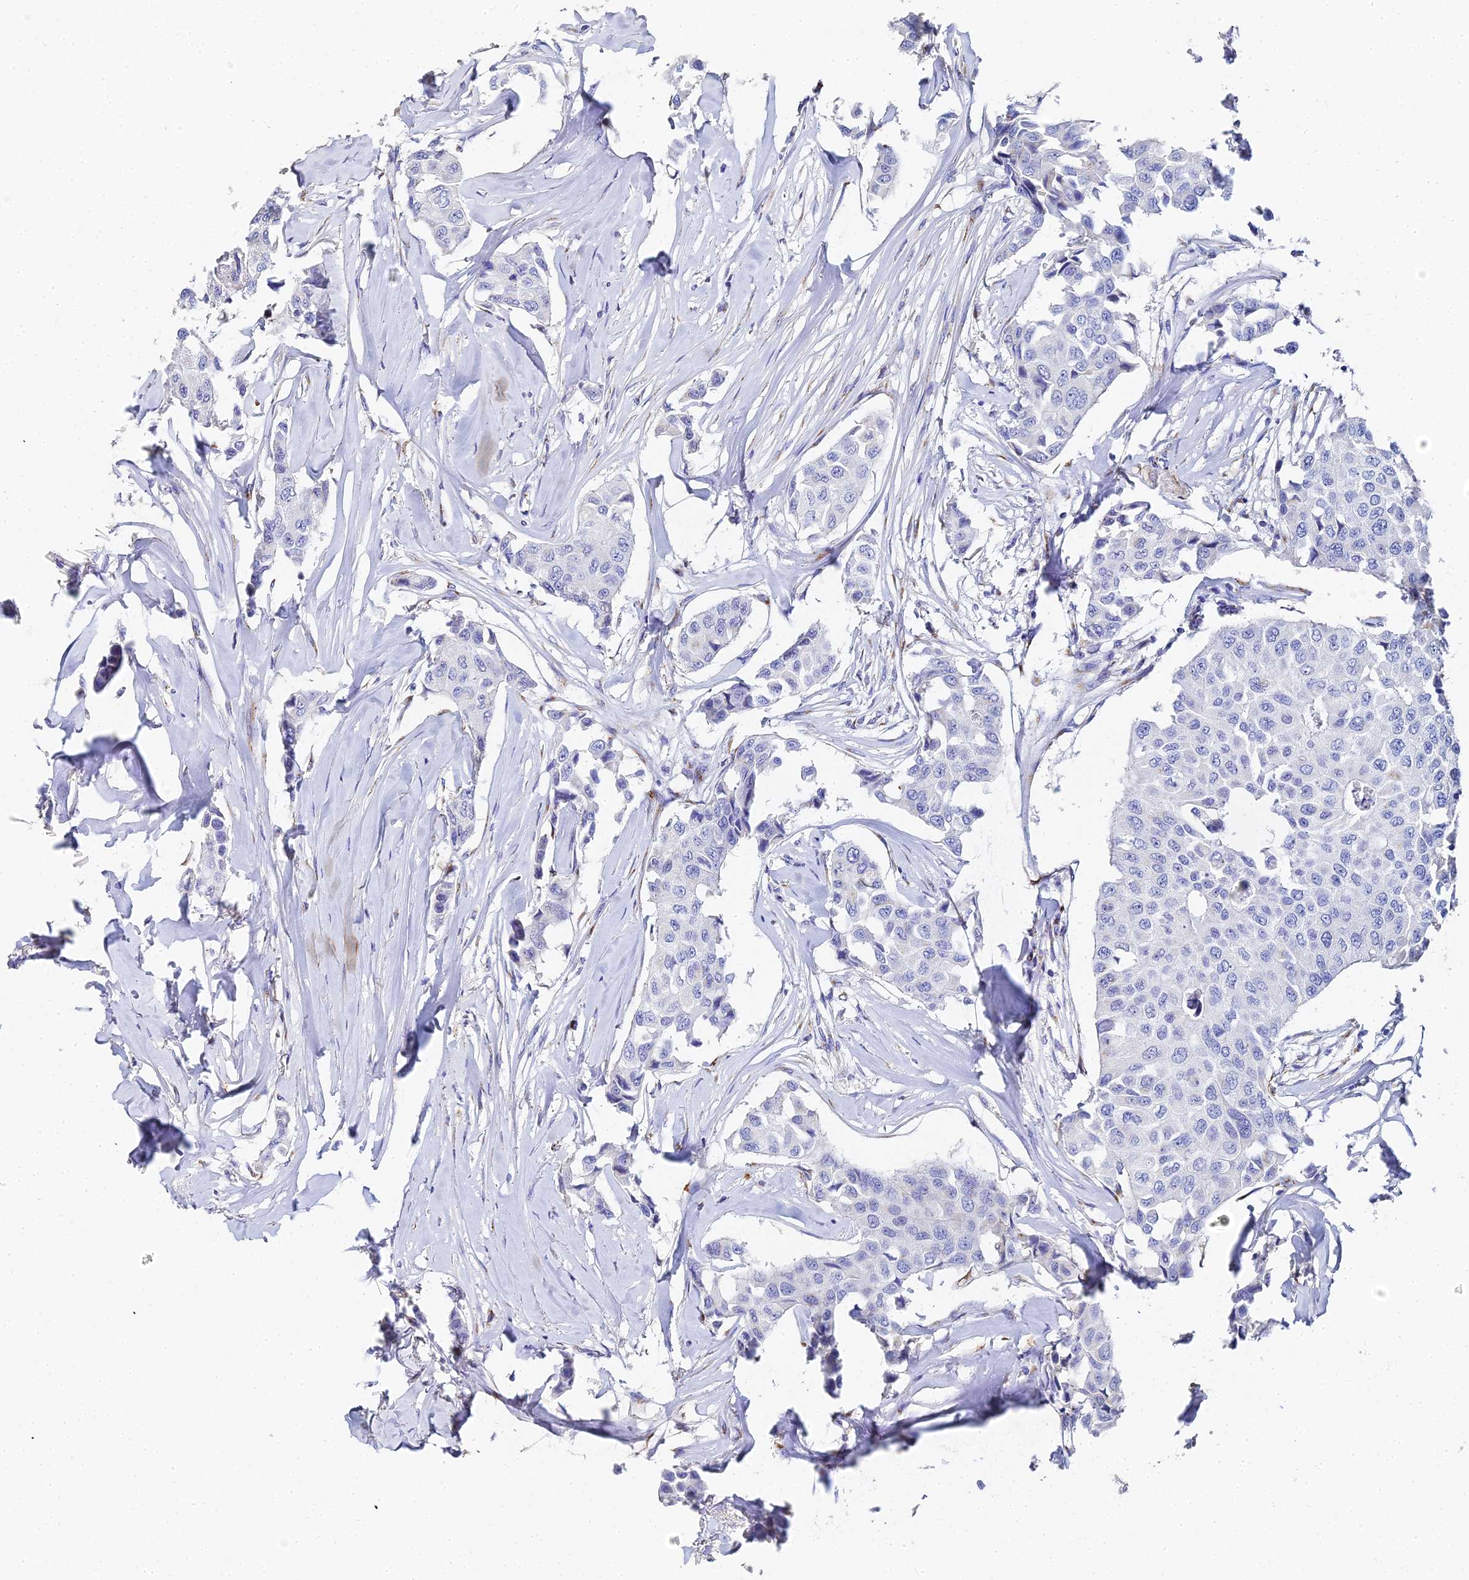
{"staining": {"intensity": "negative", "quantity": "none", "location": "none"}, "tissue": "breast cancer", "cell_type": "Tumor cells", "image_type": "cancer", "snomed": [{"axis": "morphology", "description": "Duct carcinoma"}, {"axis": "topography", "description": "Breast"}], "caption": "Immunohistochemical staining of intraductal carcinoma (breast) displays no significant staining in tumor cells.", "gene": "ENSG00000268674", "patient": {"sex": "female", "age": 80}}